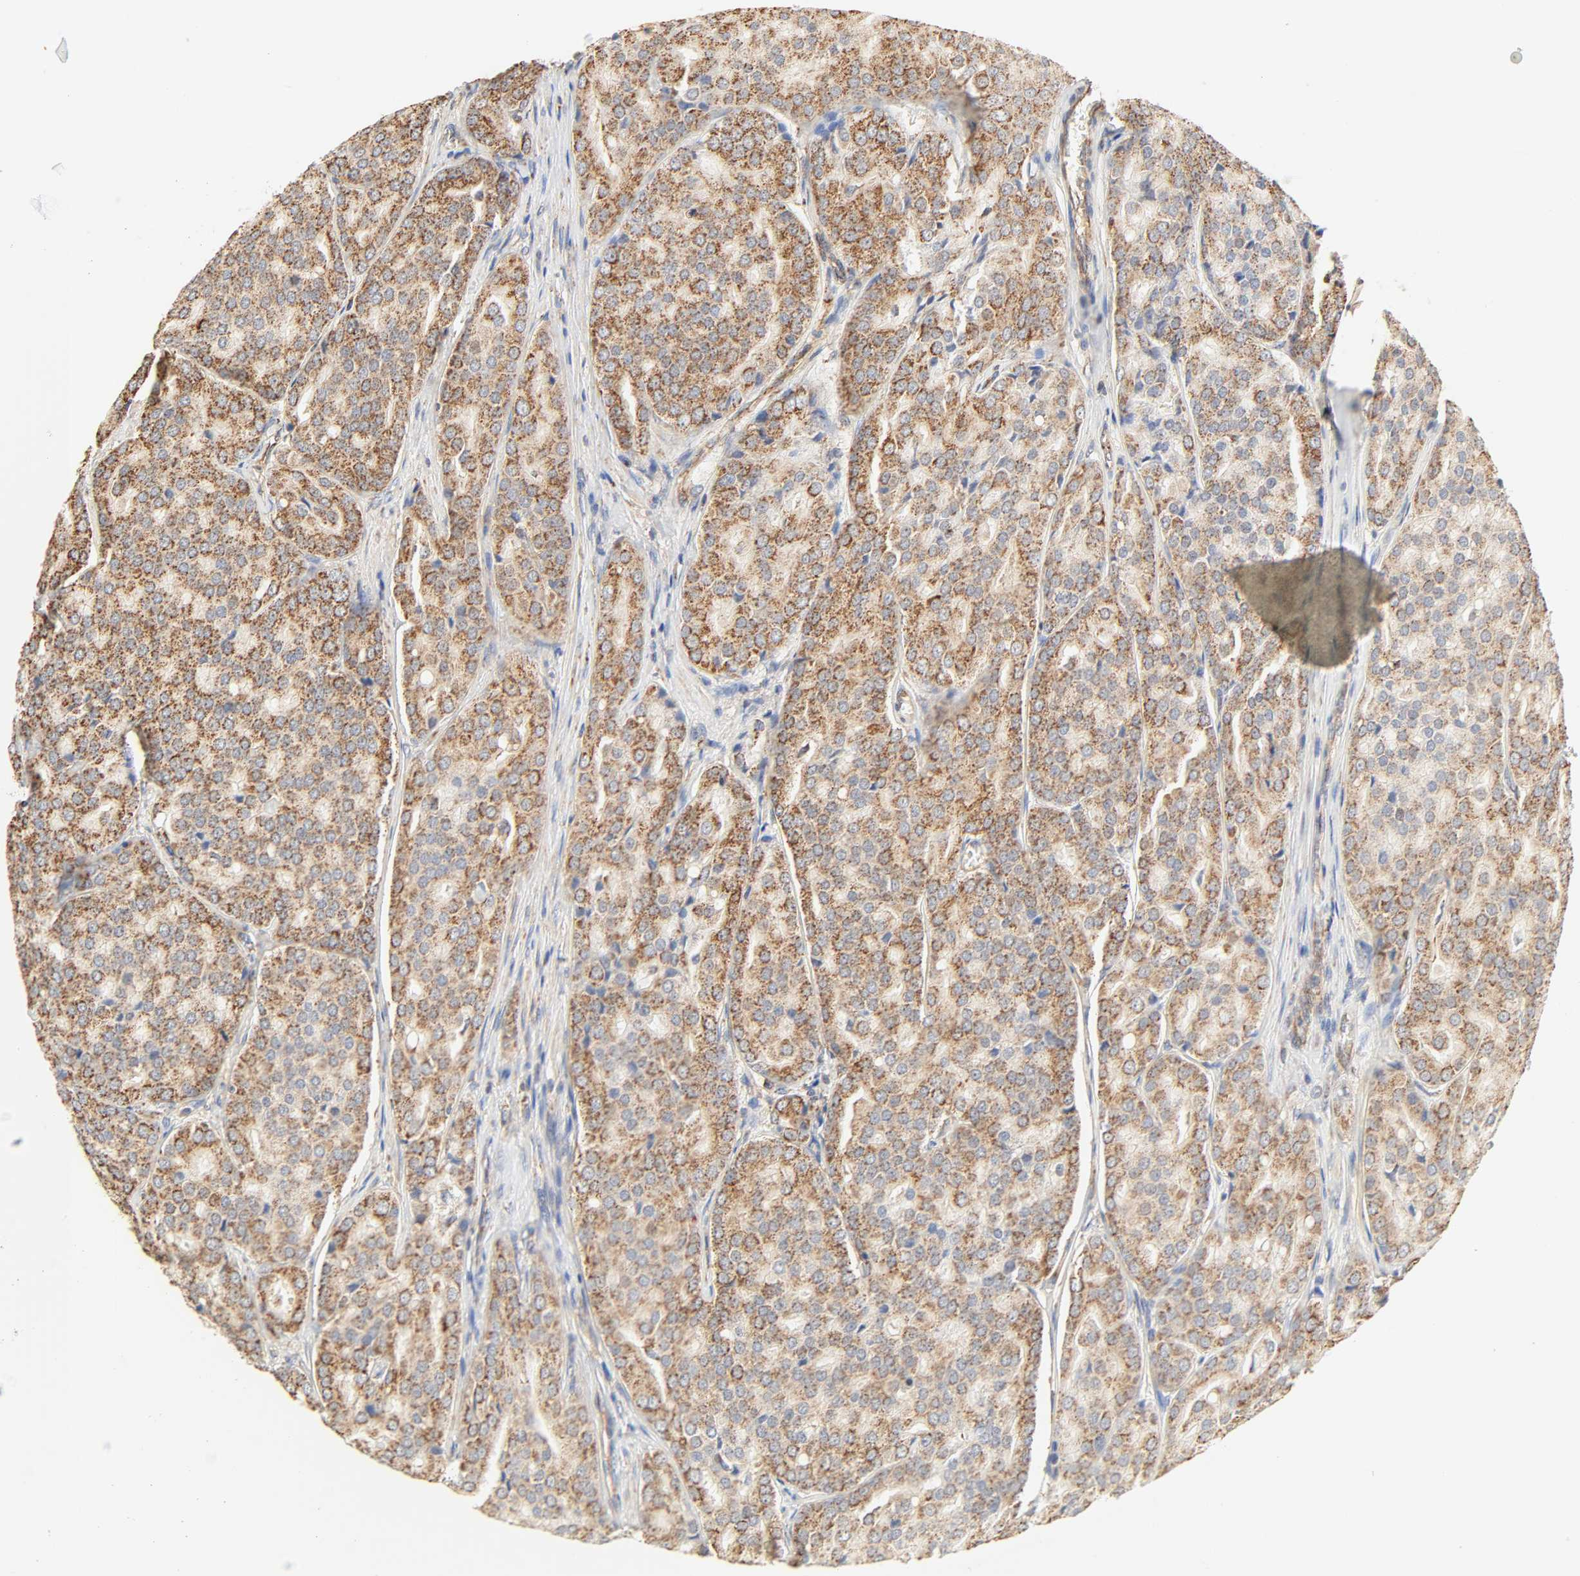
{"staining": {"intensity": "moderate", "quantity": ">75%", "location": "cytoplasmic/membranous"}, "tissue": "prostate cancer", "cell_type": "Tumor cells", "image_type": "cancer", "snomed": [{"axis": "morphology", "description": "Adenocarcinoma, High grade"}, {"axis": "topography", "description": "Prostate"}], "caption": "A brown stain labels moderate cytoplasmic/membranous expression of a protein in human prostate adenocarcinoma (high-grade) tumor cells.", "gene": "ZMAT5", "patient": {"sex": "male", "age": 64}}